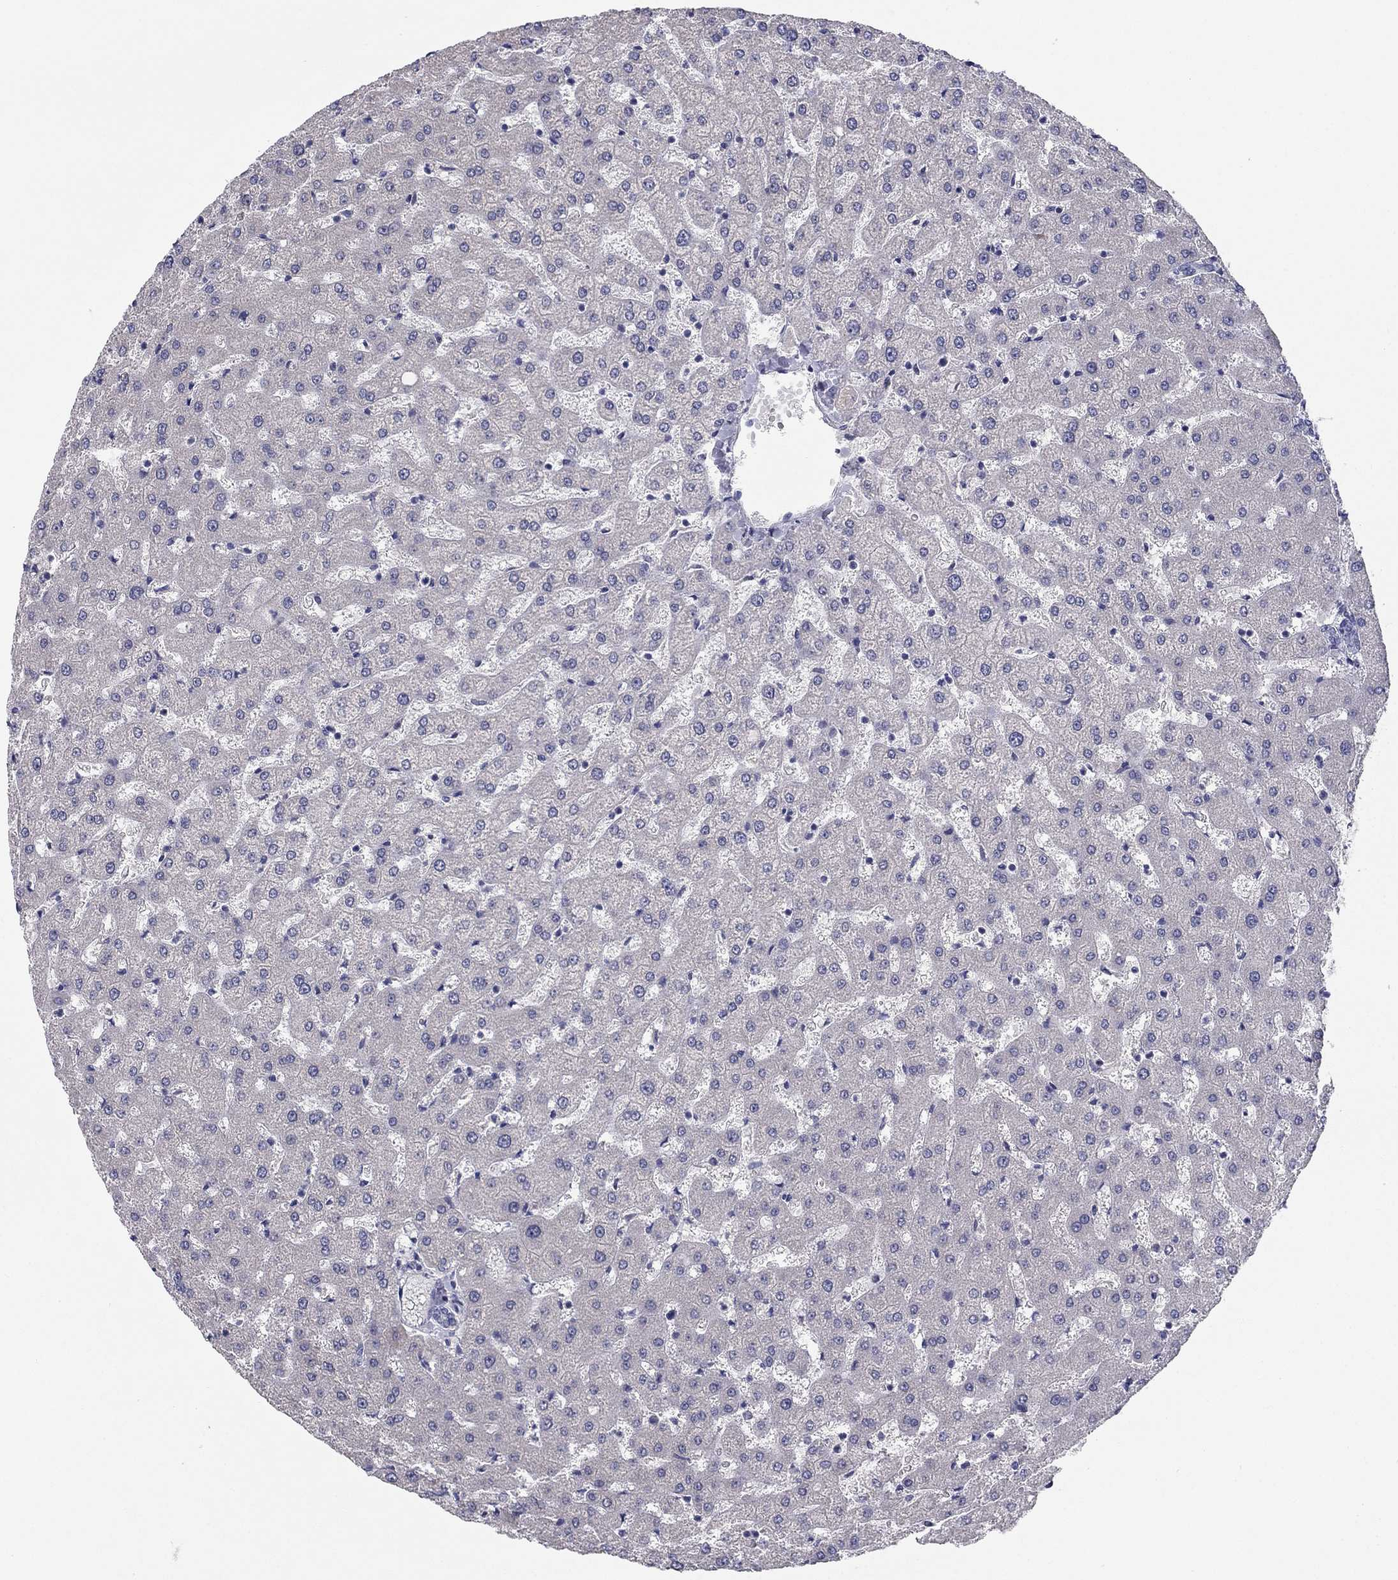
{"staining": {"intensity": "negative", "quantity": "none", "location": "none"}, "tissue": "liver", "cell_type": "Cholangiocytes", "image_type": "normal", "snomed": [{"axis": "morphology", "description": "Normal tissue, NOS"}, {"axis": "topography", "description": "Liver"}], "caption": "Protein analysis of normal liver shows no significant staining in cholangiocytes. The staining is performed using DAB (3,3'-diaminobenzidine) brown chromogen with nuclei counter-stained in using hematoxylin.", "gene": "GRK7", "patient": {"sex": "female", "age": 50}}